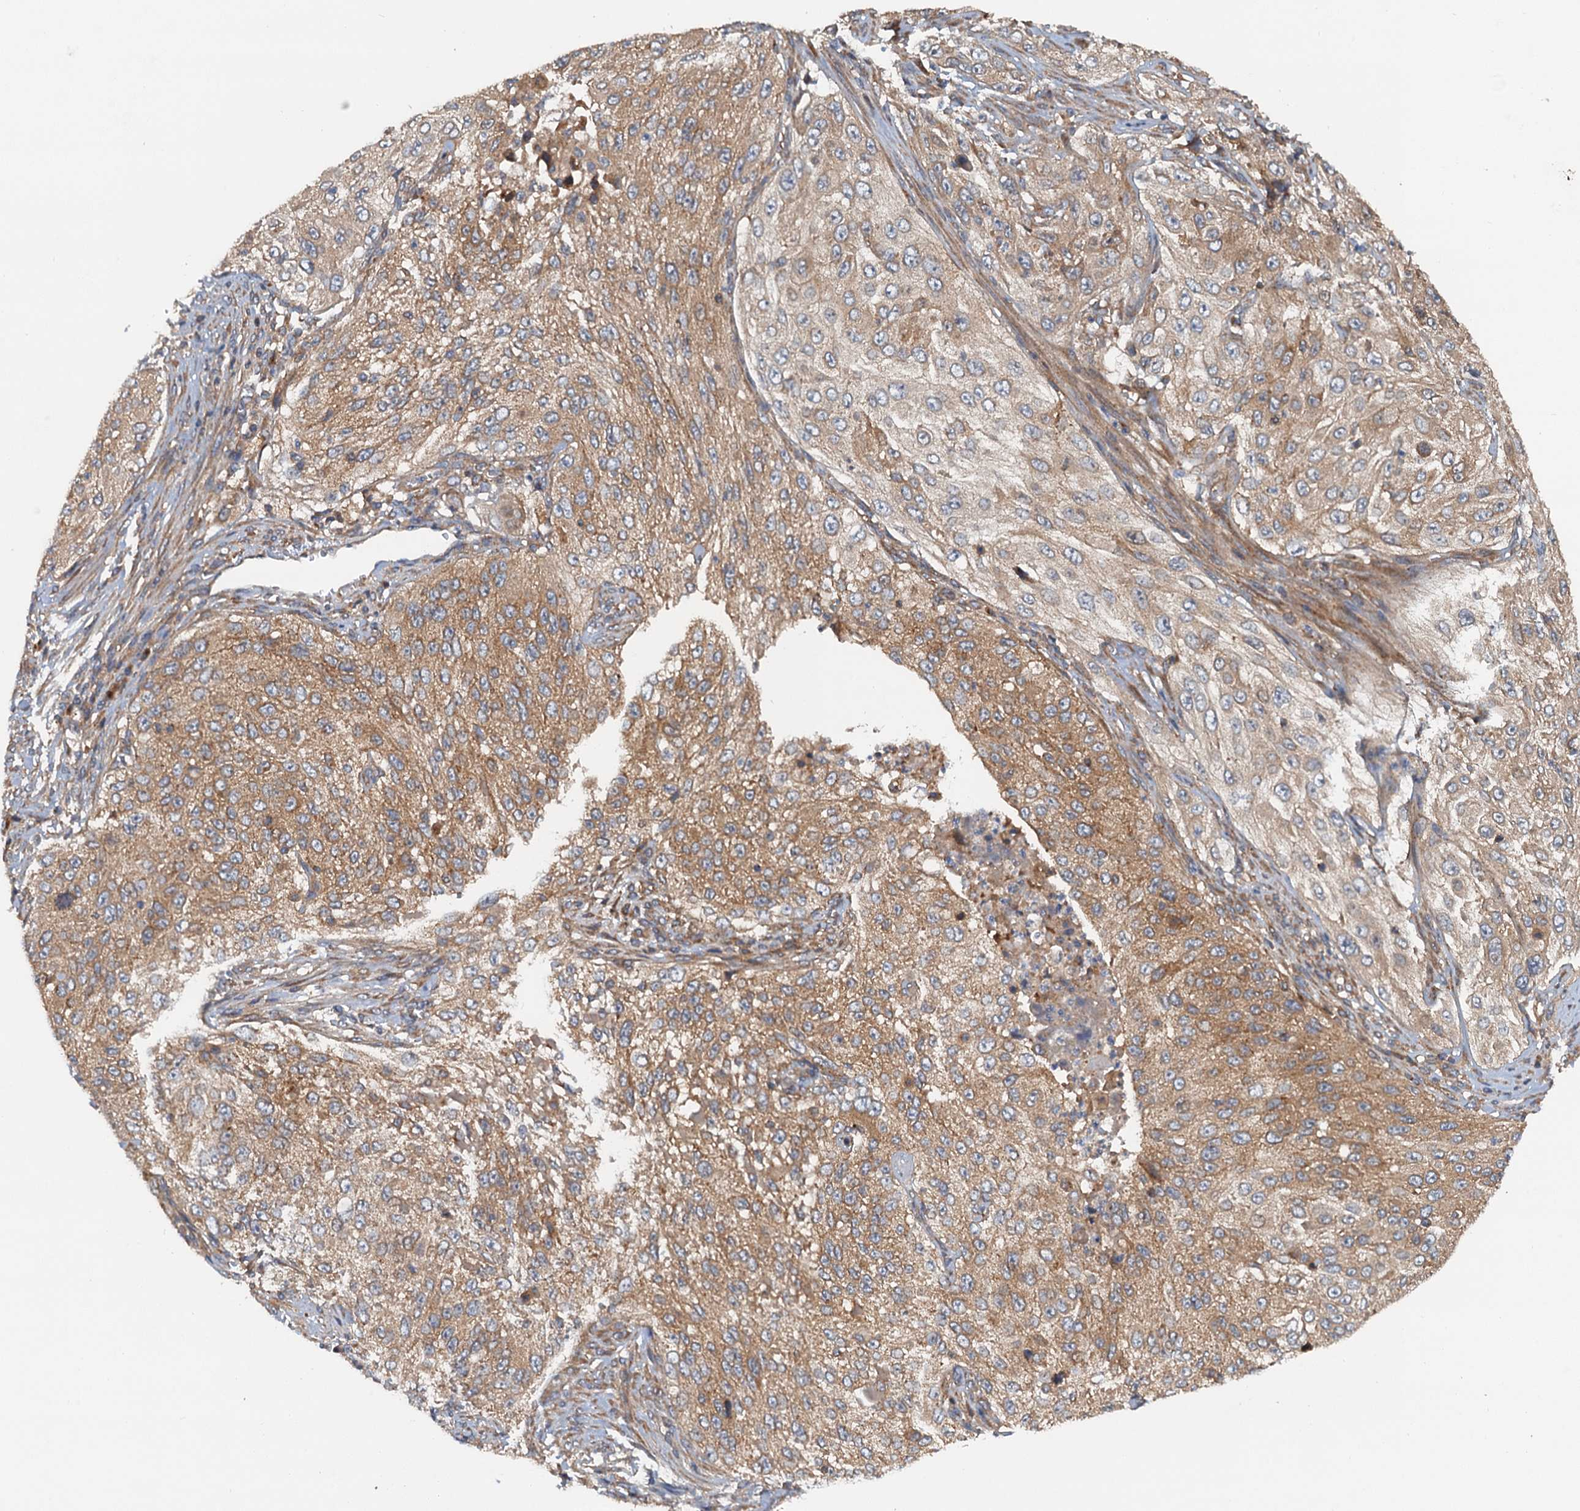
{"staining": {"intensity": "moderate", "quantity": "25%-75%", "location": "cytoplasmic/membranous"}, "tissue": "cervical cancer", "cell_type": "Tumor cells", "image_type": "cancer", "snomed": [{"axis": "morphology", "description": "Squamous cell carcinoma, NOS"}, {"axis": "topography", "description": "Cervix"}], "caption": "The photomicrograph shows immunohistochemical staining of cervical squamous cell carcinoma. There is moderate cytoplasmic/membranous positivity is present in approximately 25%-75% of tumor cells.", "gene": "COG3", "patient": {"sex": "female", "age": 42}}